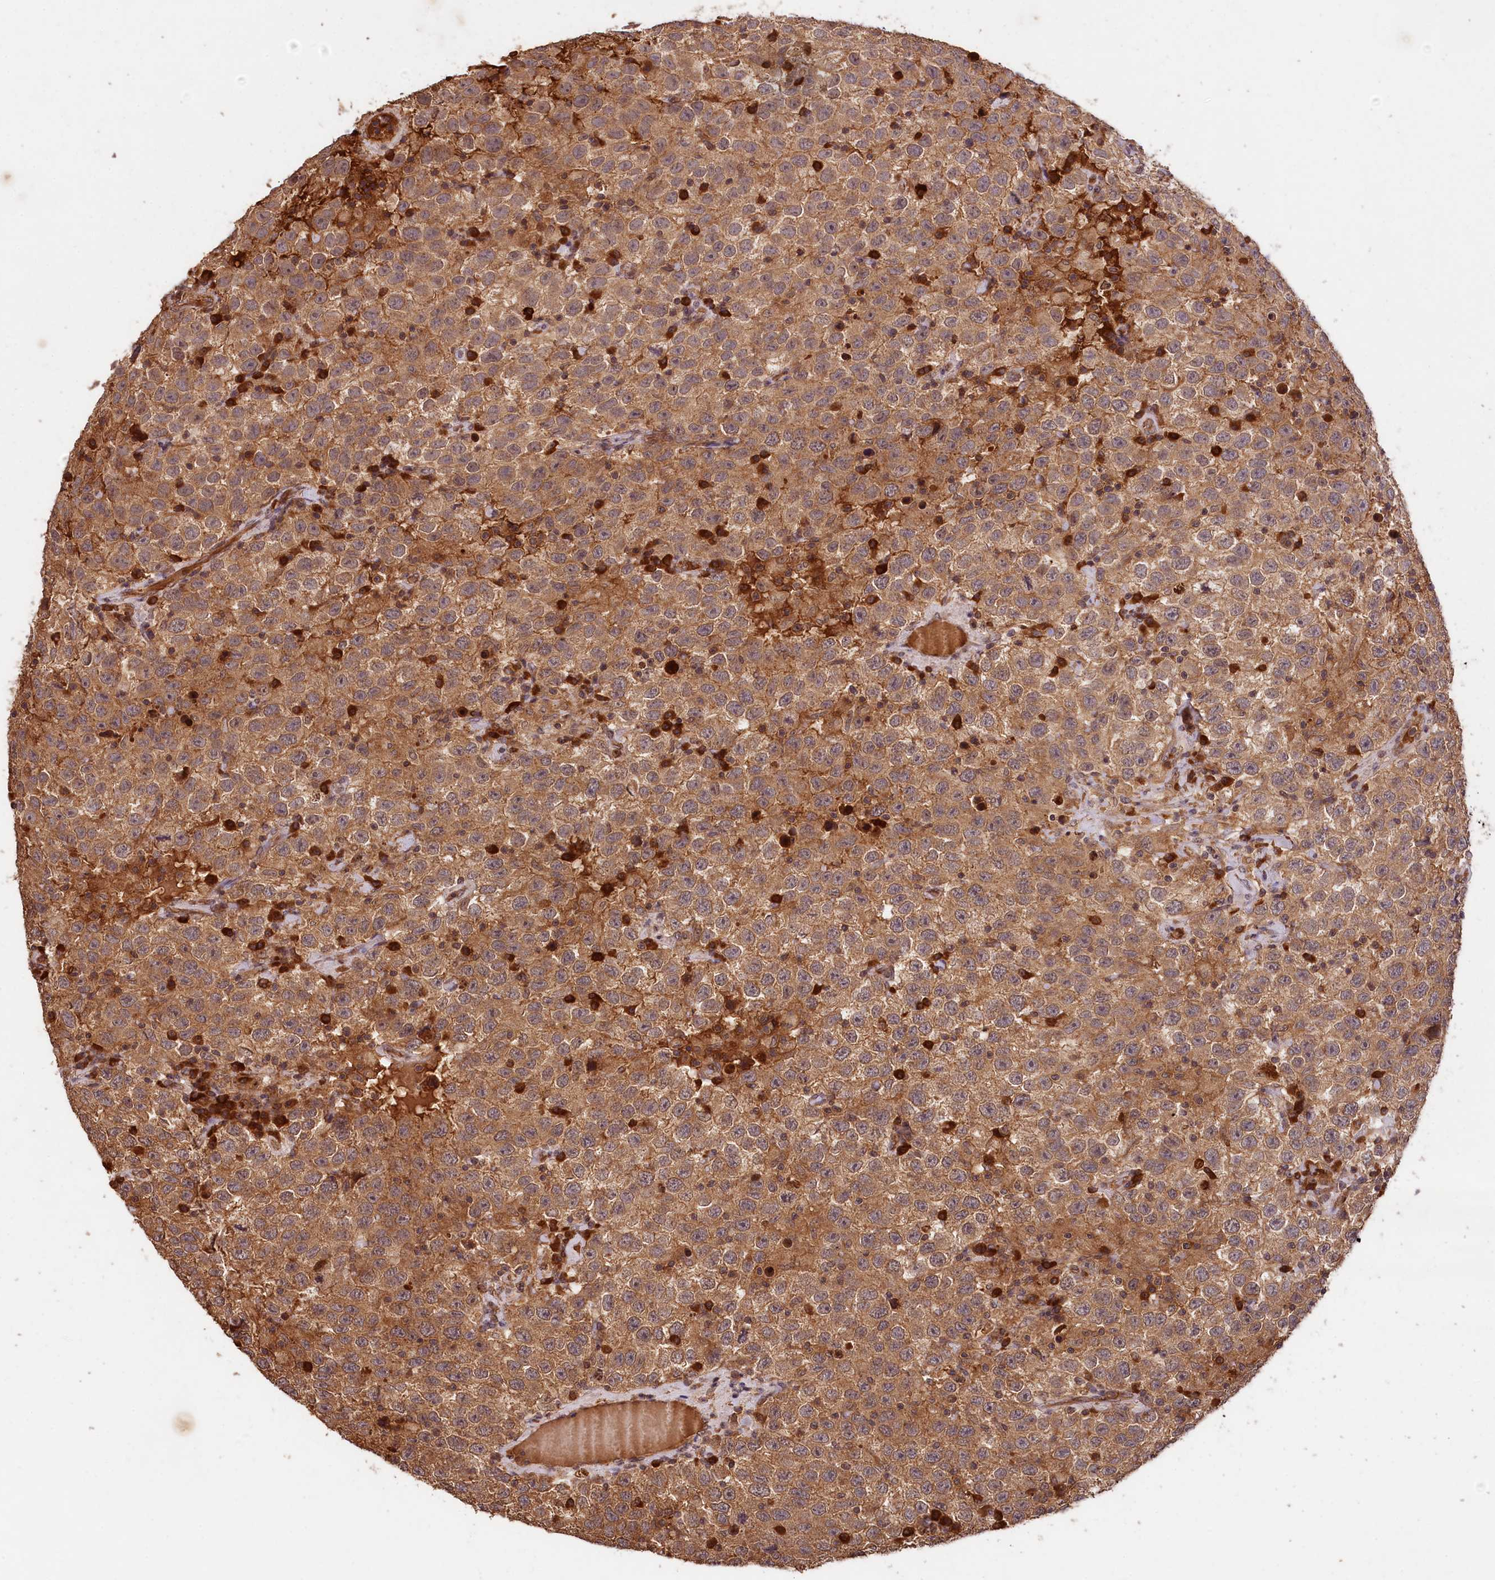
{"staining": {"intensity": "strong", "quantity": ">75%", "location": "cytoplasmic/membranous"}, "tissue": "testis cancer", "cell_type": "Tumor cells", "image_type": "cancer", "snomed": [{"axis": "morphology", "description": "Seminoma, NOS"}, {"axis": "topography", "description": "Testis"}], "caption": "Testis seminoma stained for a protein (brown) displays strong cytoplasmic/membranous positive staining in approximately >75% of tumor cells.", "gene": "MCF2L2", "patient": {"sex": "male", "age": 41}}